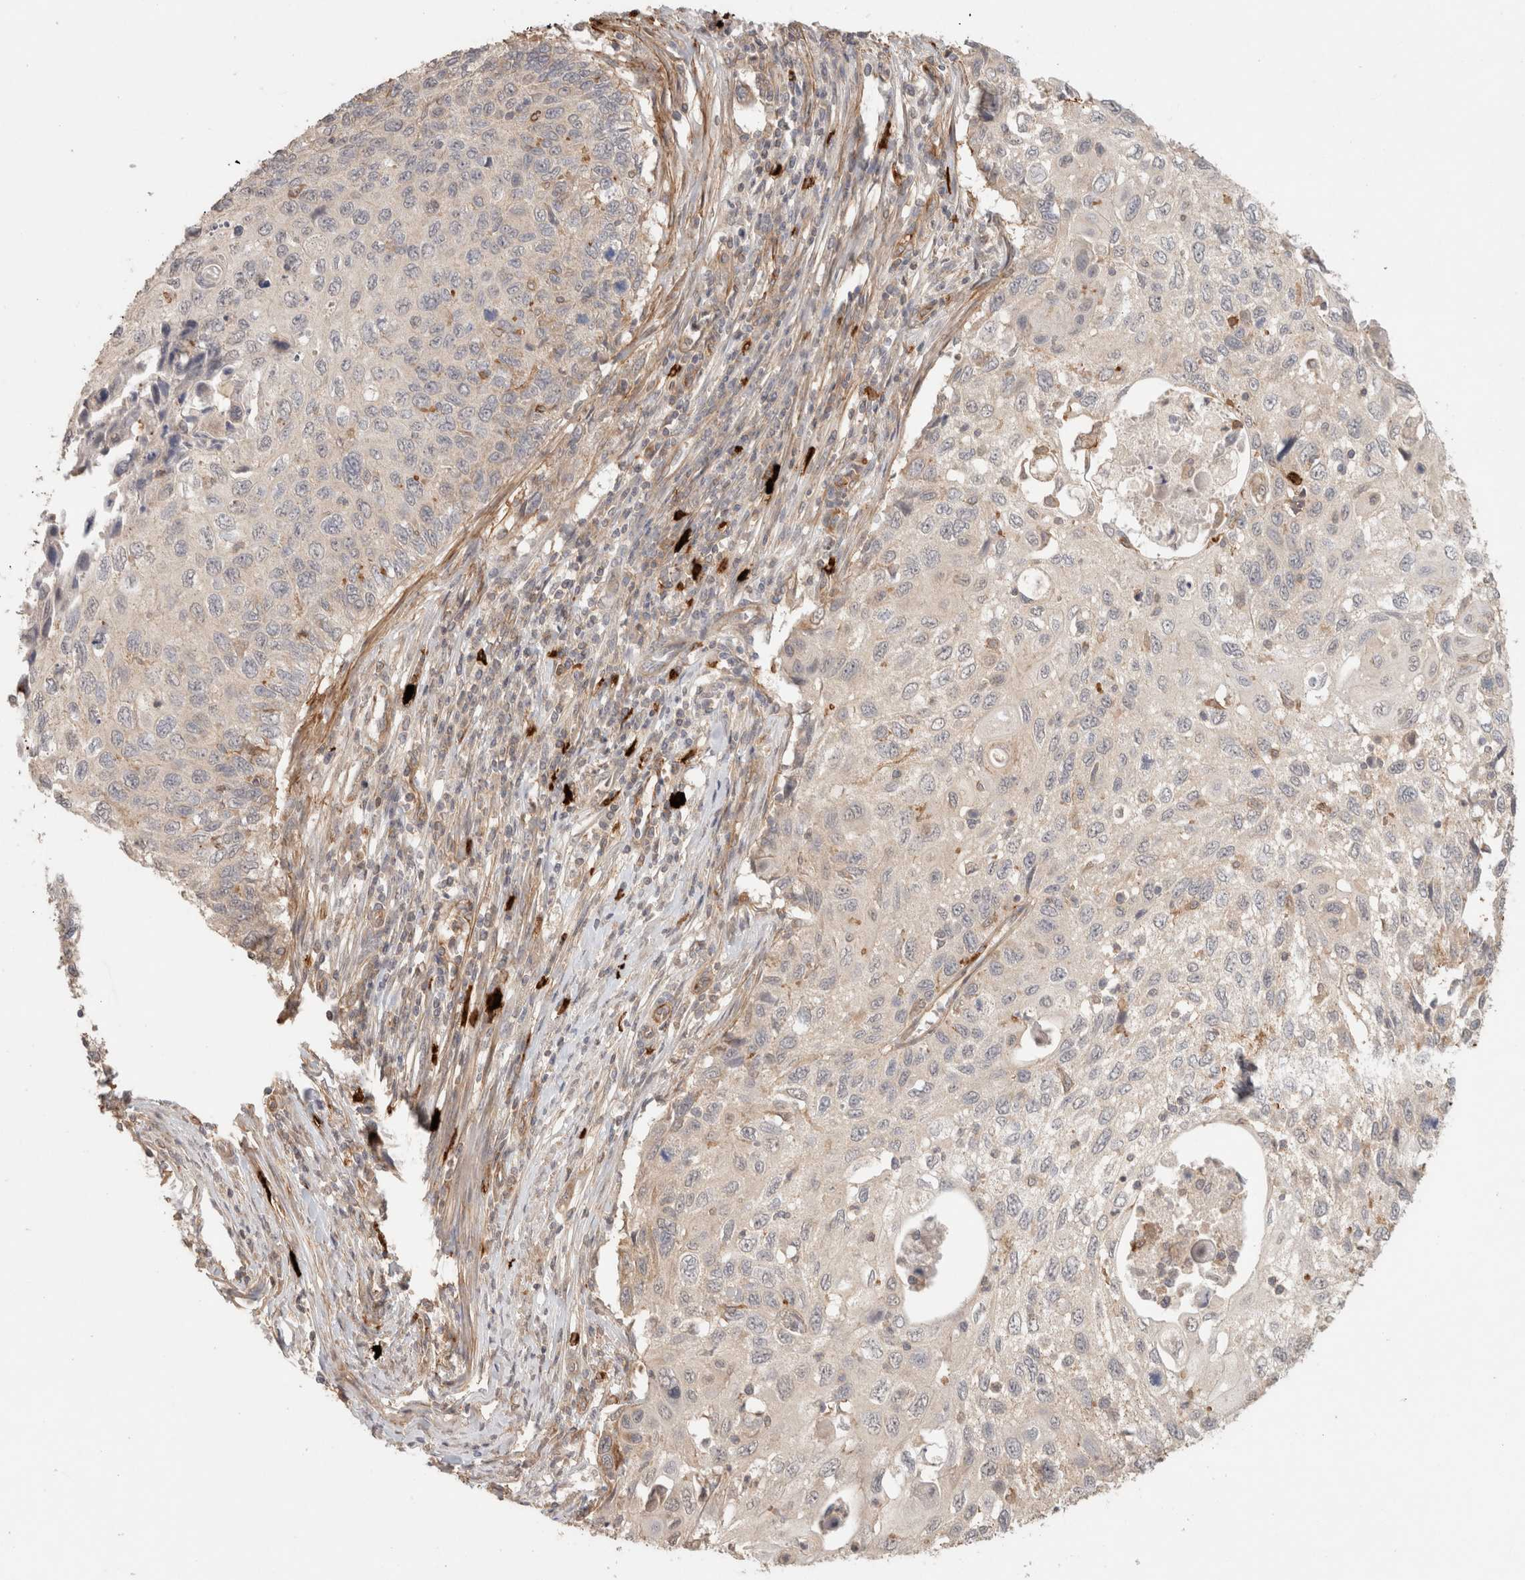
{"staining": {"intensity": "negative", "quantity": "none", "location": "none"}, "tissue": "cervical cancer", "cell_type": "Tumor cells", "image_type": "cancer", "snomed": [{"axis": "morphology", "description": "Squamous cell carcinoma, NOS"}, {"axis": "topography", "description": "Cervix"}], "caption": "A high-resolution photomicrograph shows immunohistochemistry staining of cervical cancer (squamous cell carcinoma), which displays no significant staining in tumor cells.", "gene": "HSPG2", "patient": {"sex": "female", "age": 70}}